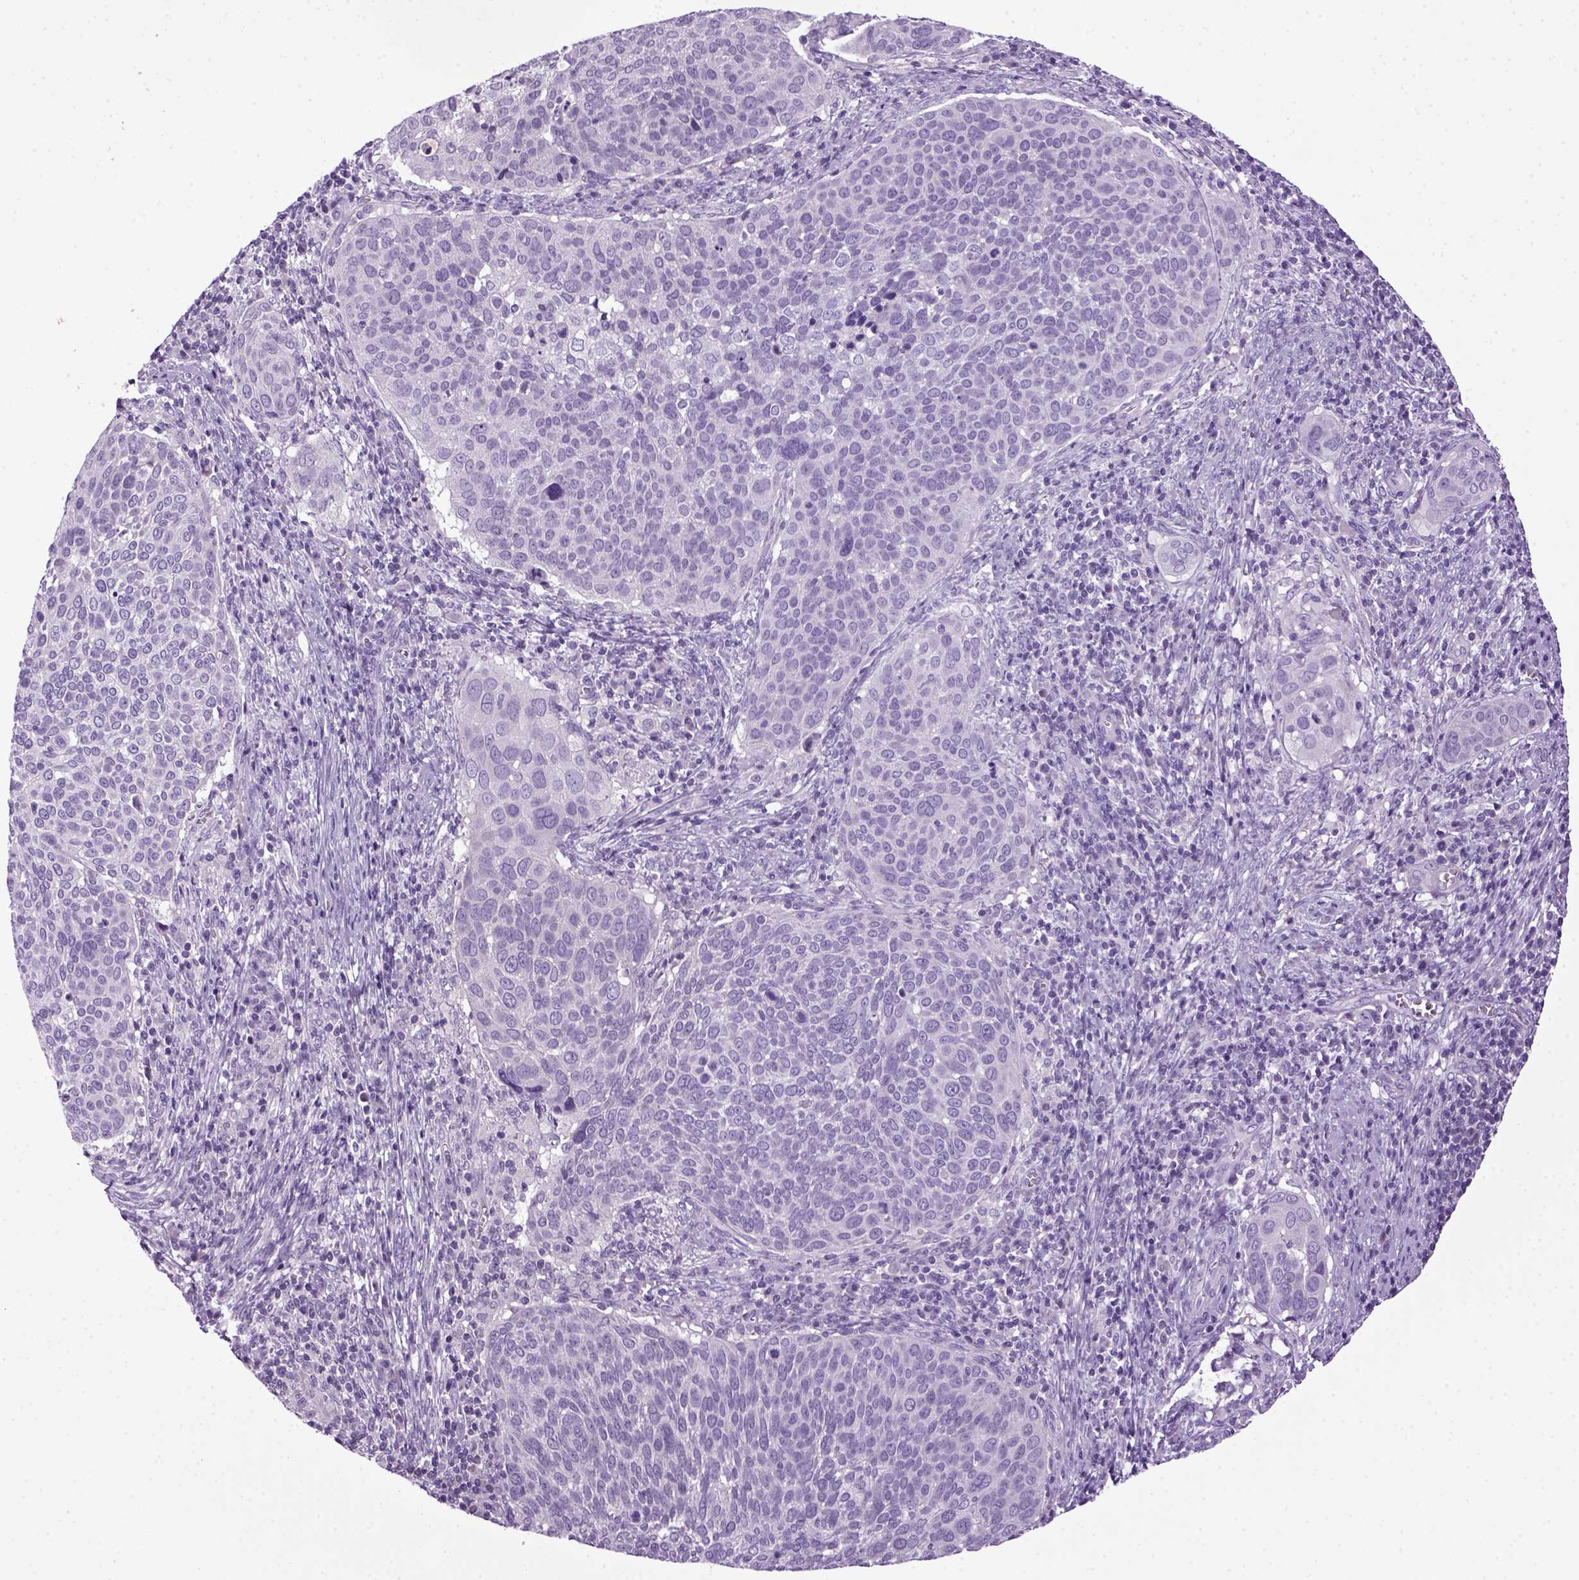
{"staining": {"intensity": "negative", "quantity": "none", "location": "none"}, "tissue": "cervical cancer", "cell_type": "Tumor cells", "image_type": "cancer", "snomed": [{"axis": "morphology", "description": "Squamous cell carcinoma, NOS"}, {"axis": "topography", "description": "Cervix"}], "caption": "Immunohistochemistry (IHC) photomicrograph of neoplastic tissue: squamous cell carcinoma (cervical) stained with DAB displays no significant protein positivity in tumor cells.", "gene": "HMCN2", "patient": {"sex": "female", "age": 39}}